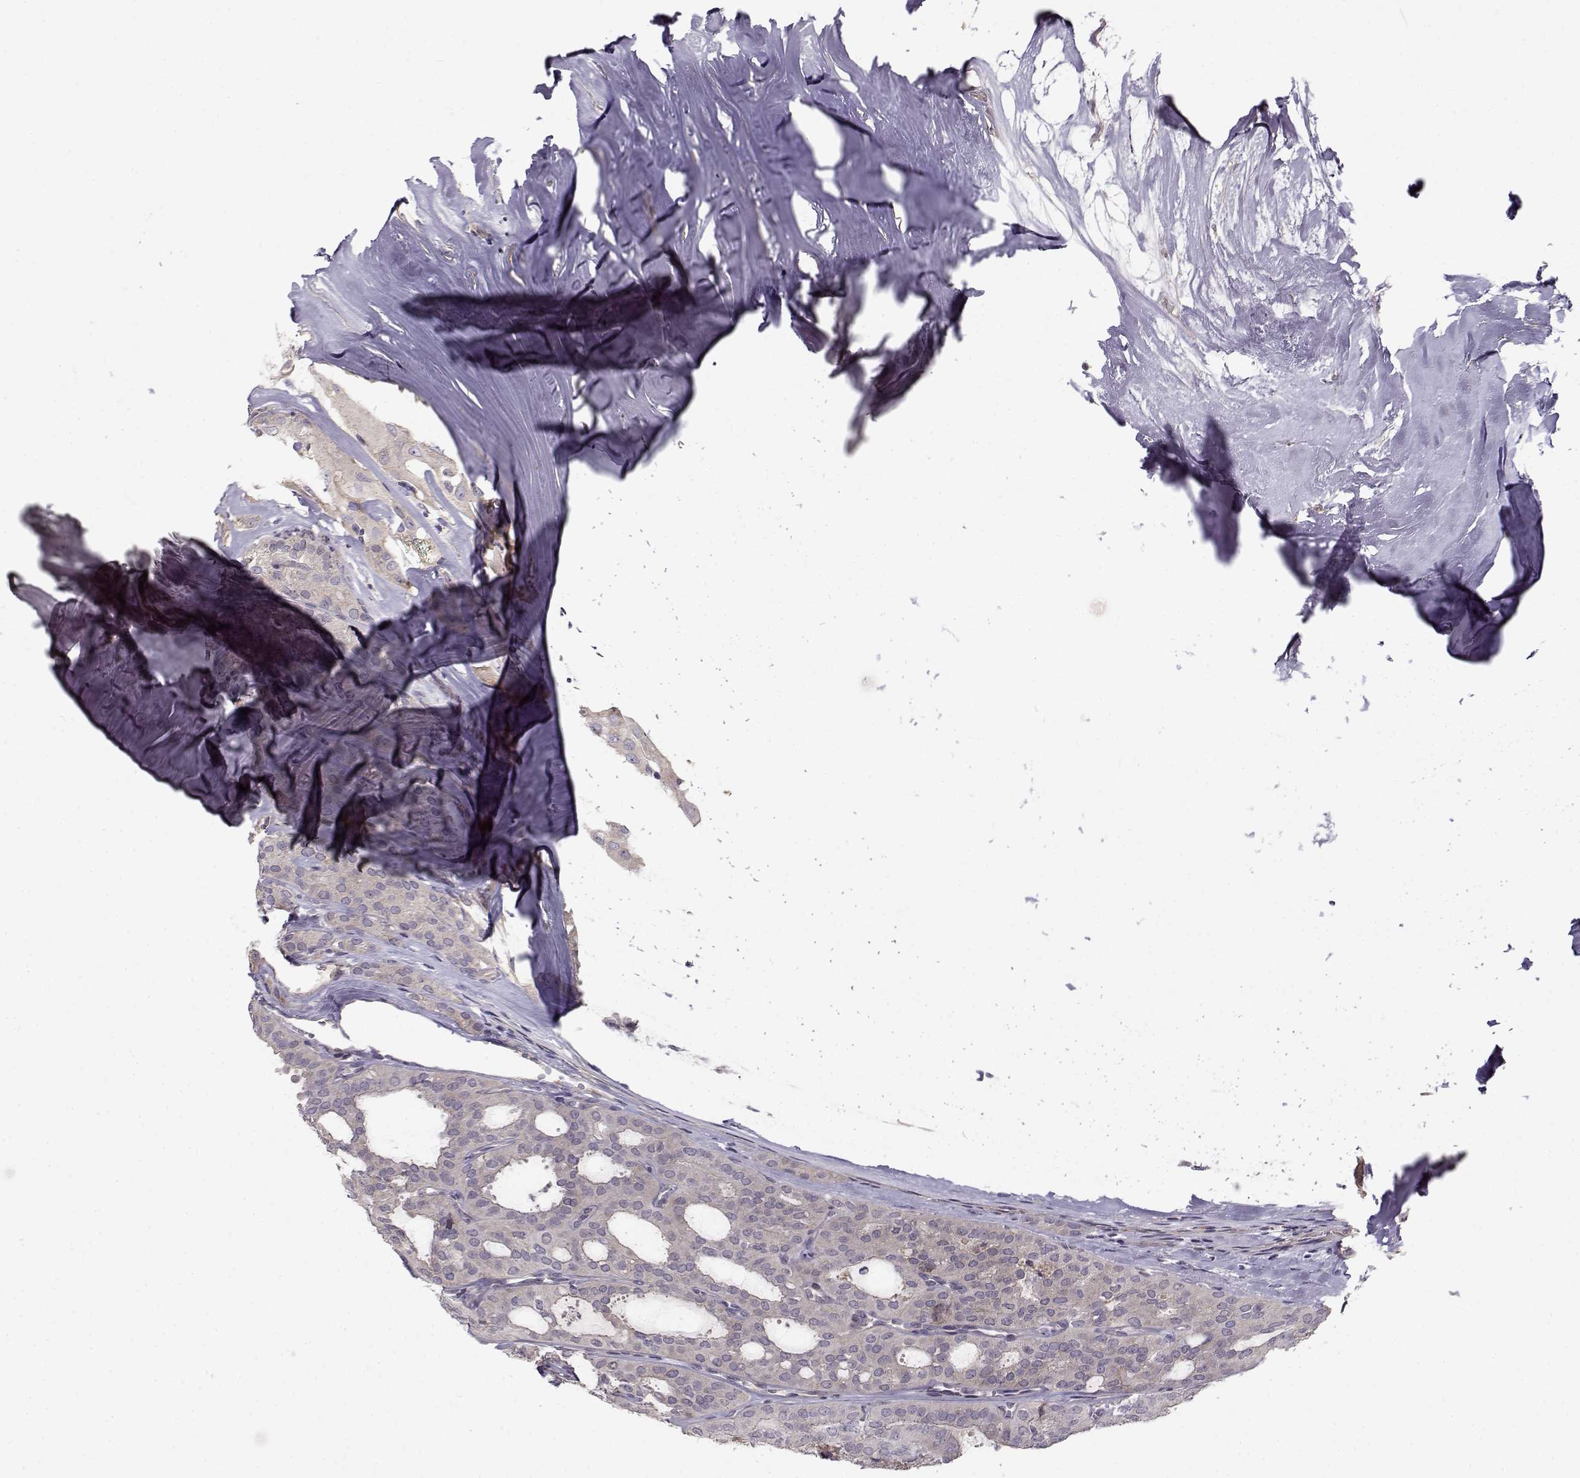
{"staining": {"intensity": "negative", "quantity": "none", "location": "none"}, "tissue": "thyroid cancer", "cell_type": "Tumor cells", "image_type": "cancer", "snomed": [{"axis": "morphology", "description": "Follicular adenoma carcinoma, NOS"}, {"axis": "topography", "description": "Thyroid gland"}], "caption": "DAB immunohistochemical staining of human follicular adenoma carcinoma (thyroid) exhibits no significant positivity in tumor cells. (Immunohistochemistry, brightfield microscopy, high magnification).", "gene": "ENTPD8", "patient": {"sex": "male", "age": 75}}